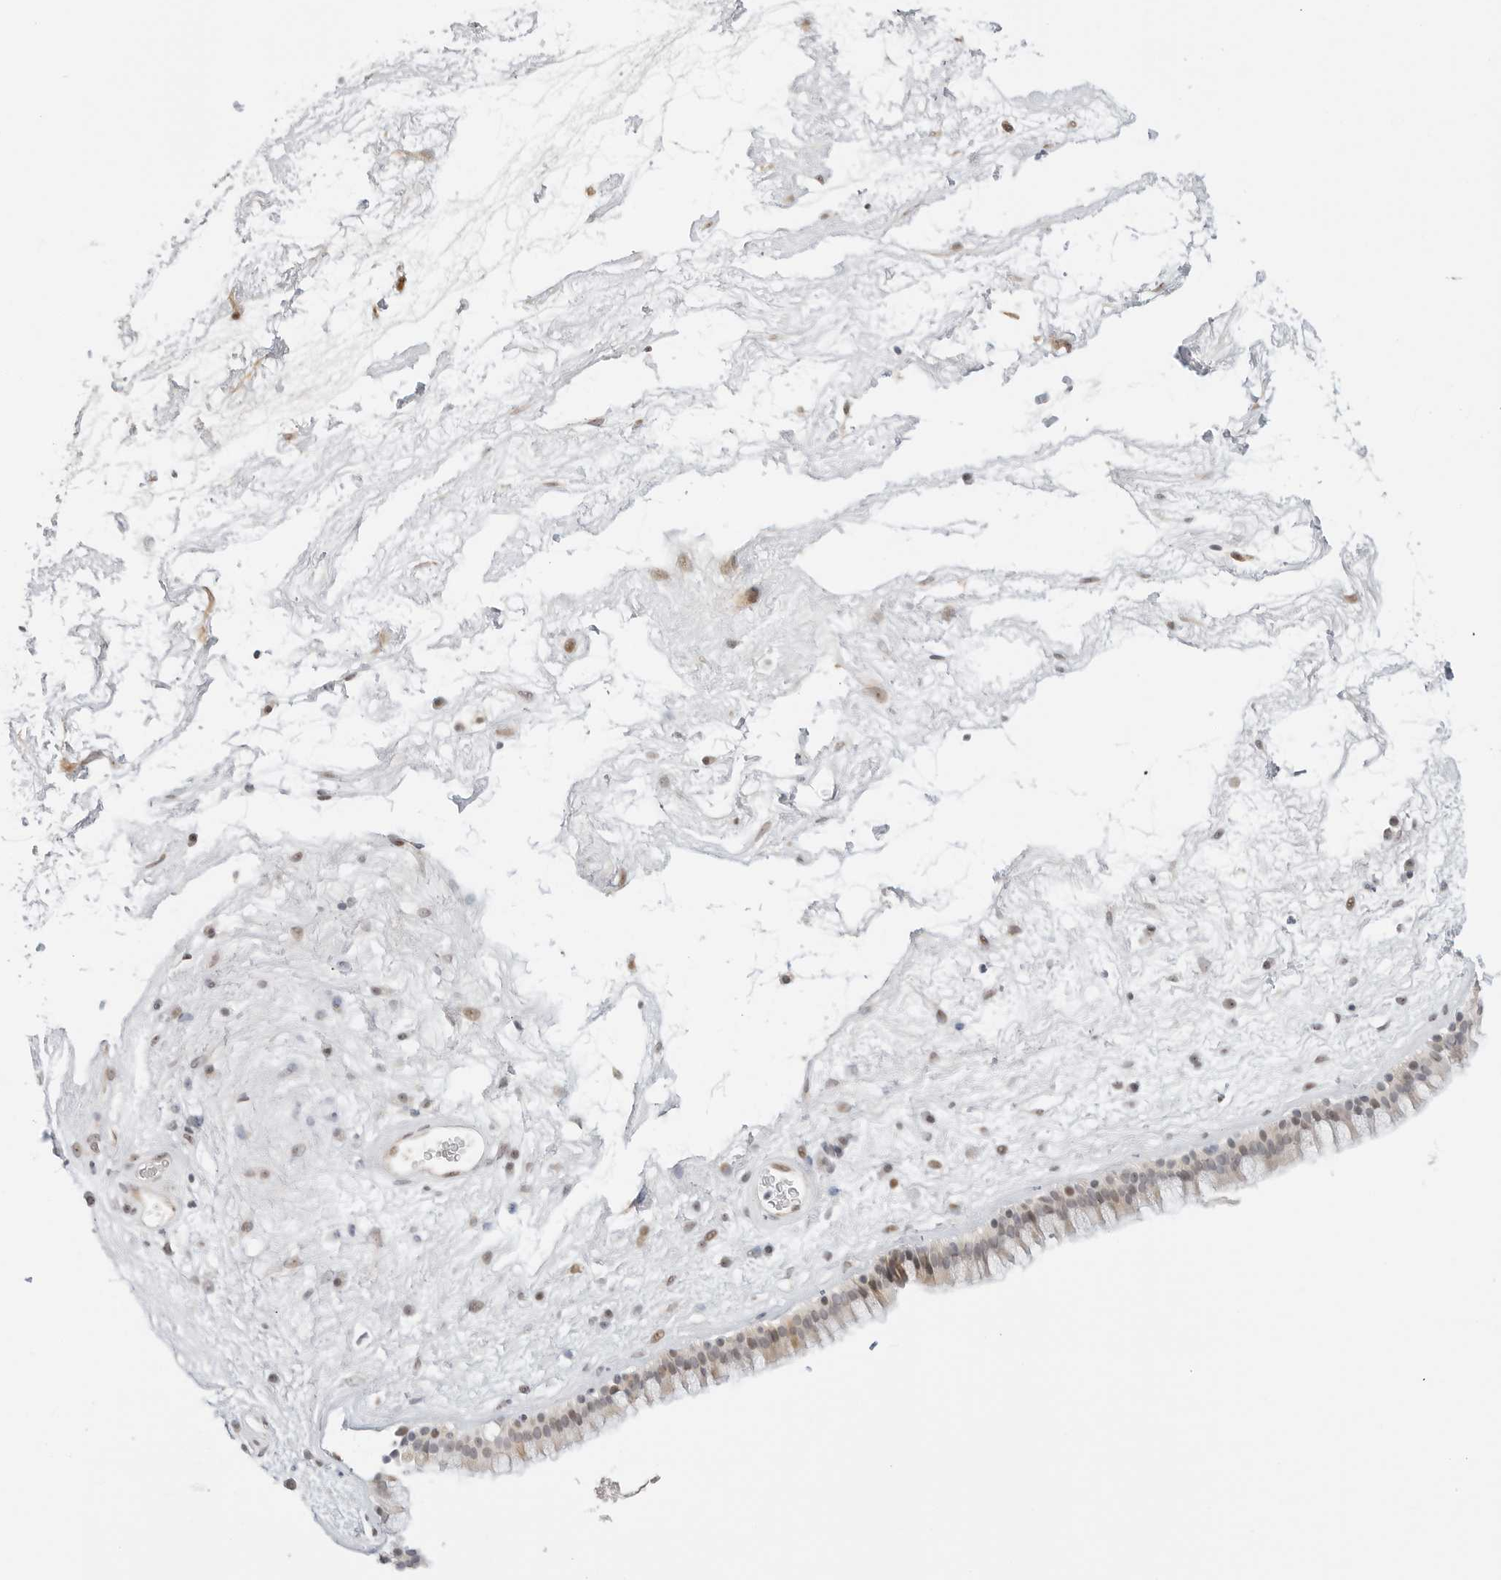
{"staining": {"intensity": "weak", "quantity": ">75%", "location": "nuclear"}, "tissue": "nasopharynx", "cell_type": "Respiratory epithelial cells", "image_type": "normal", "snomed": [{"axis": "morphology", "description": "Normal tissue, NOS"}, {"axis": "morphology", "description": "Inflammation, NOS"}, {"axis": "topography", "description": "Nasopharynx"}], "caption": "This is a histology image of IHC staining of benign nasopharynx, which shows weak expression in the nuclear of respiratory epithelial cells.", "gene": "HIPK3", "patient": {"sex": "male", "age": 48}}